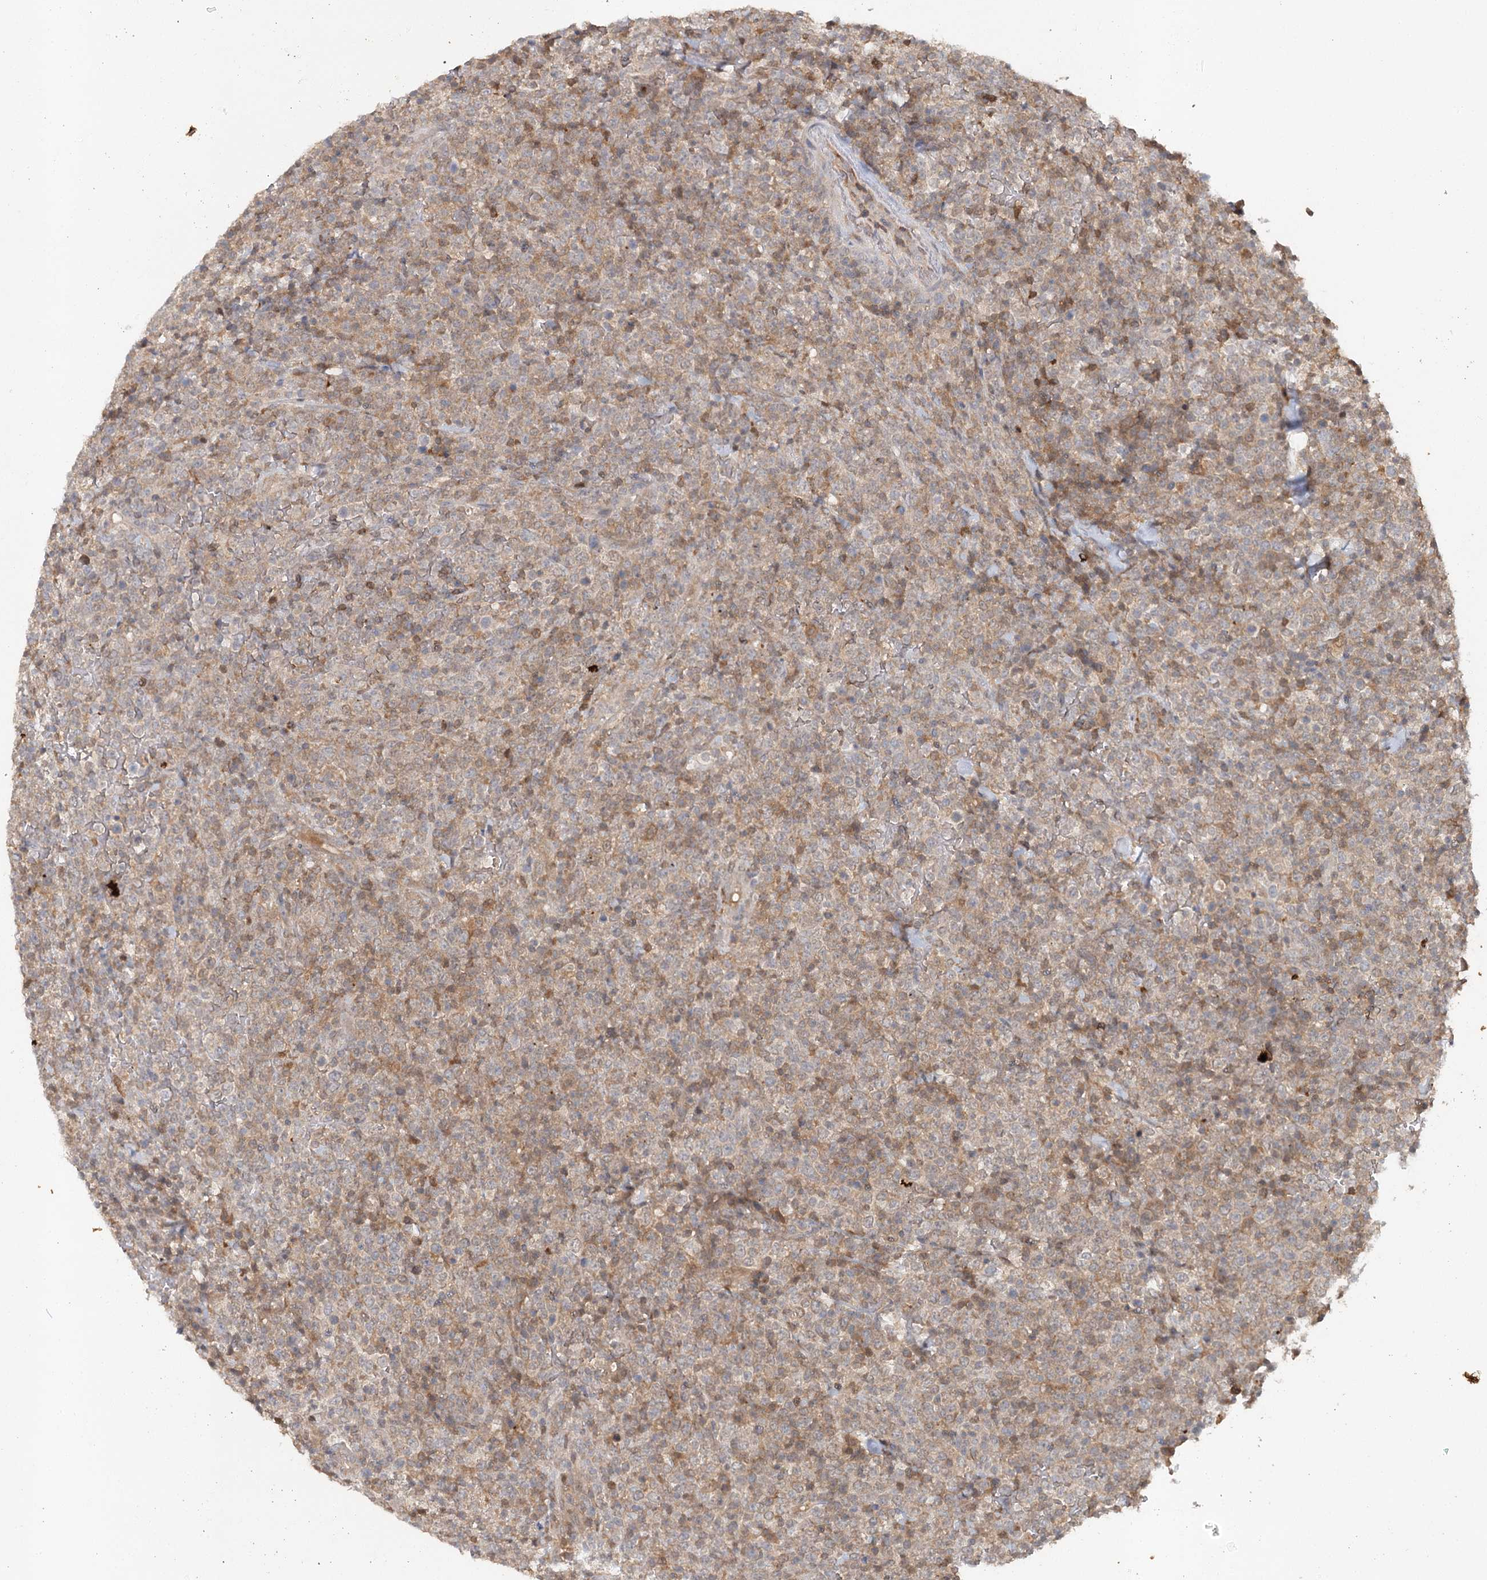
{"staining": {"intensity": "weak", "quantity": "<25%", "location": "cytoplasmic/membranous"}, "tissue": "lymphoma", "cell_type": "Tumor cells", "image_type": "cancer", "snomed": [{"axis": "morphology", "description": "Malignant lymphoma, non-Hodgkin's type, High grade"}, {"axis": "topography", "description": "Colon"}], "caption": "Immunohistochemistry photomicrograph of neoplastic tissue: human high-grade malignant lymphoma, non-Hodgkin's type stained with DAB displays no significant protein staining in tumor cells.", "gene": "SLC41A2", "patient": {"sex": "female", "age": 53}}